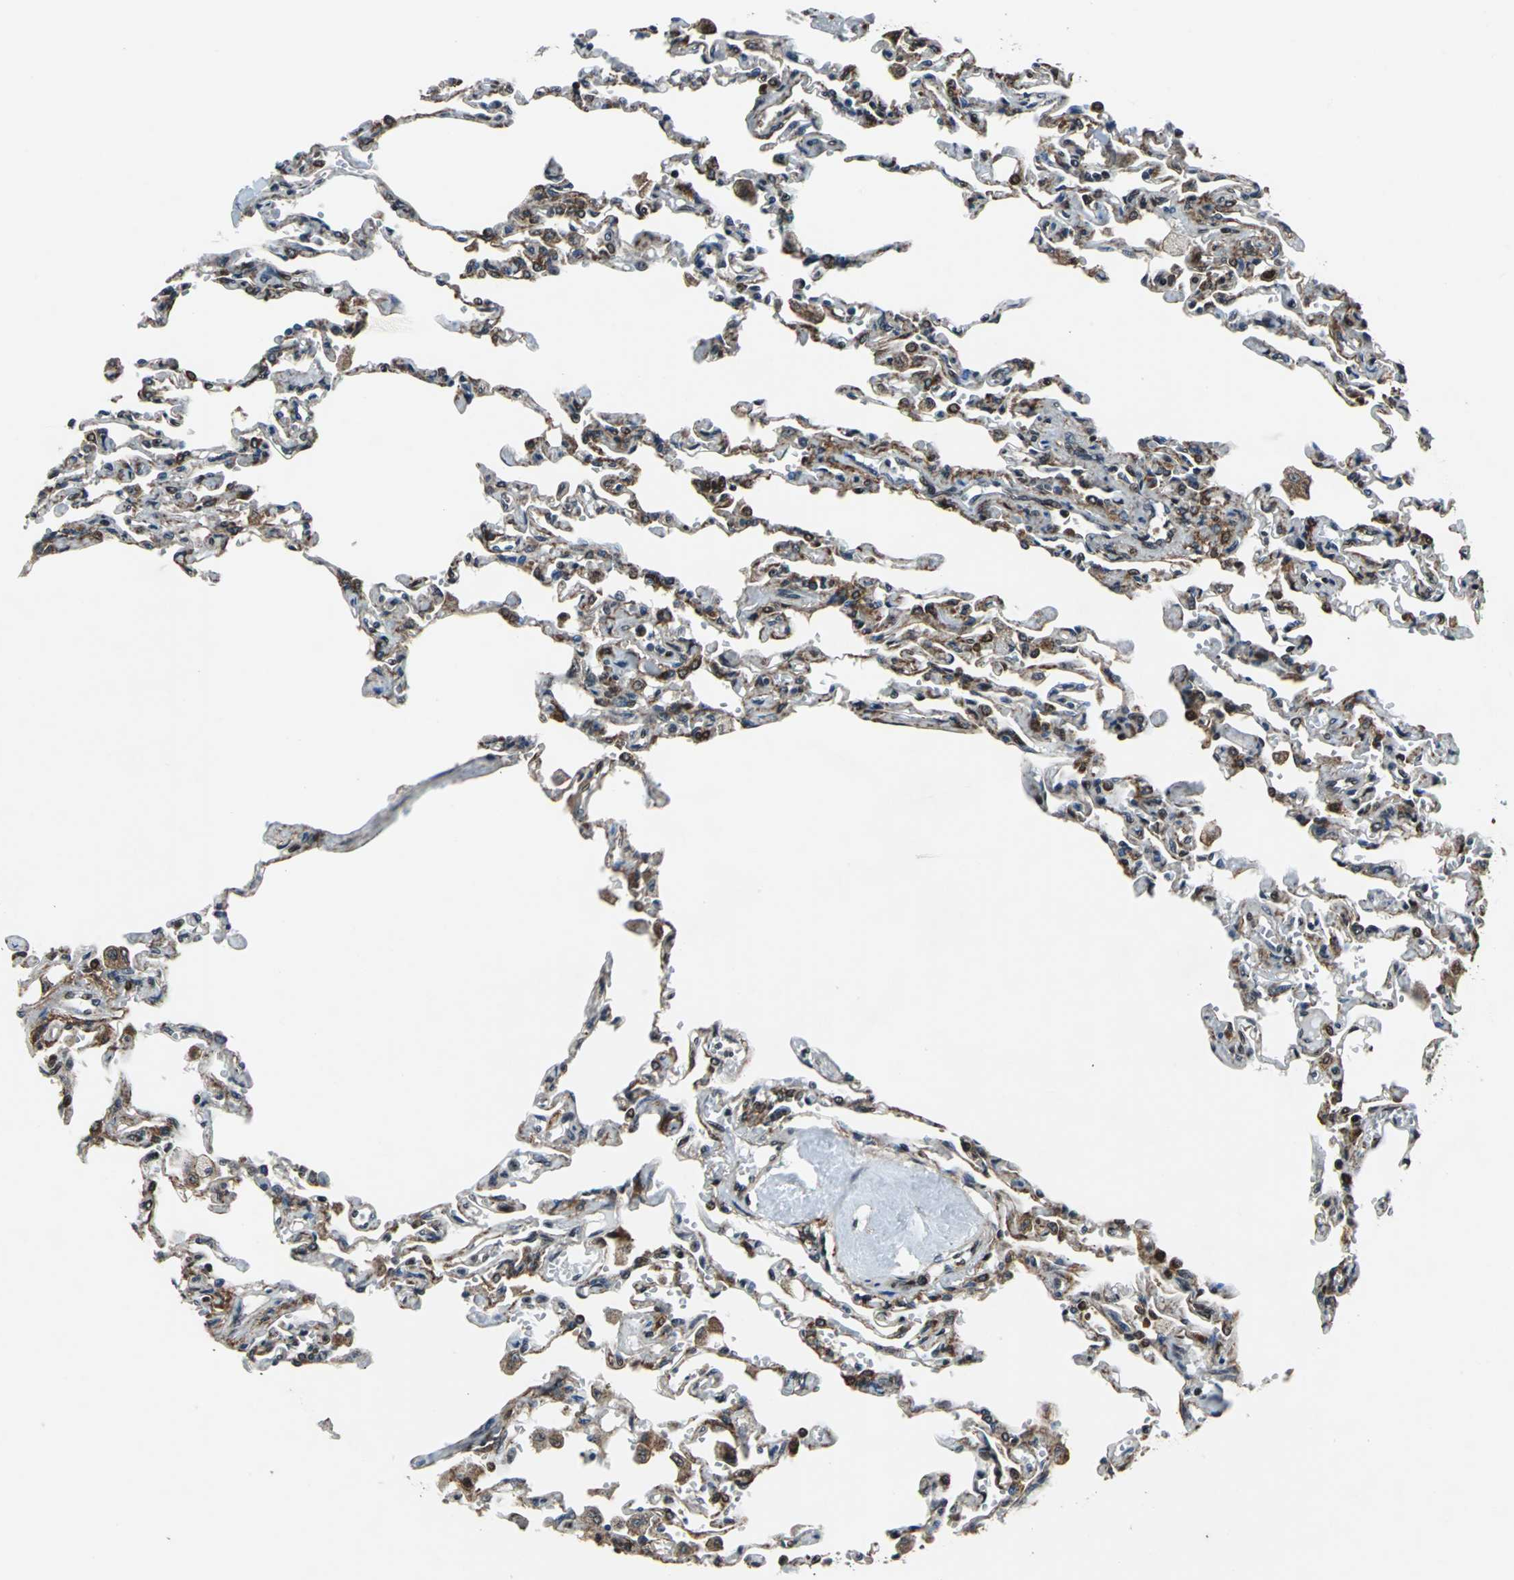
{"staining": {"intensity": "strong", "quantity": "25%-75%", "location": "cytoplasmic/membranous"}, "tissue": "lung", "cell_type": "Alveolar cells", "image_type": "normal", "snomed": [{"axis": "morphology", "description": "Normal tissue, NOS"}, {"axis": "topography", "description": "Lung"}], "caption": "A micrograph of lung stained for a protein exhibits strong cytoplasmic/membranous brown staining in alveolar cells. The staining is performed using DAB (3,3'-diaminobenzidine) brown chromogen to label protein expression. The nuclei are counter-stained blue using hematoxylin.", "gene": "AATF", "patient": {"sex": "male", "age": 21}}